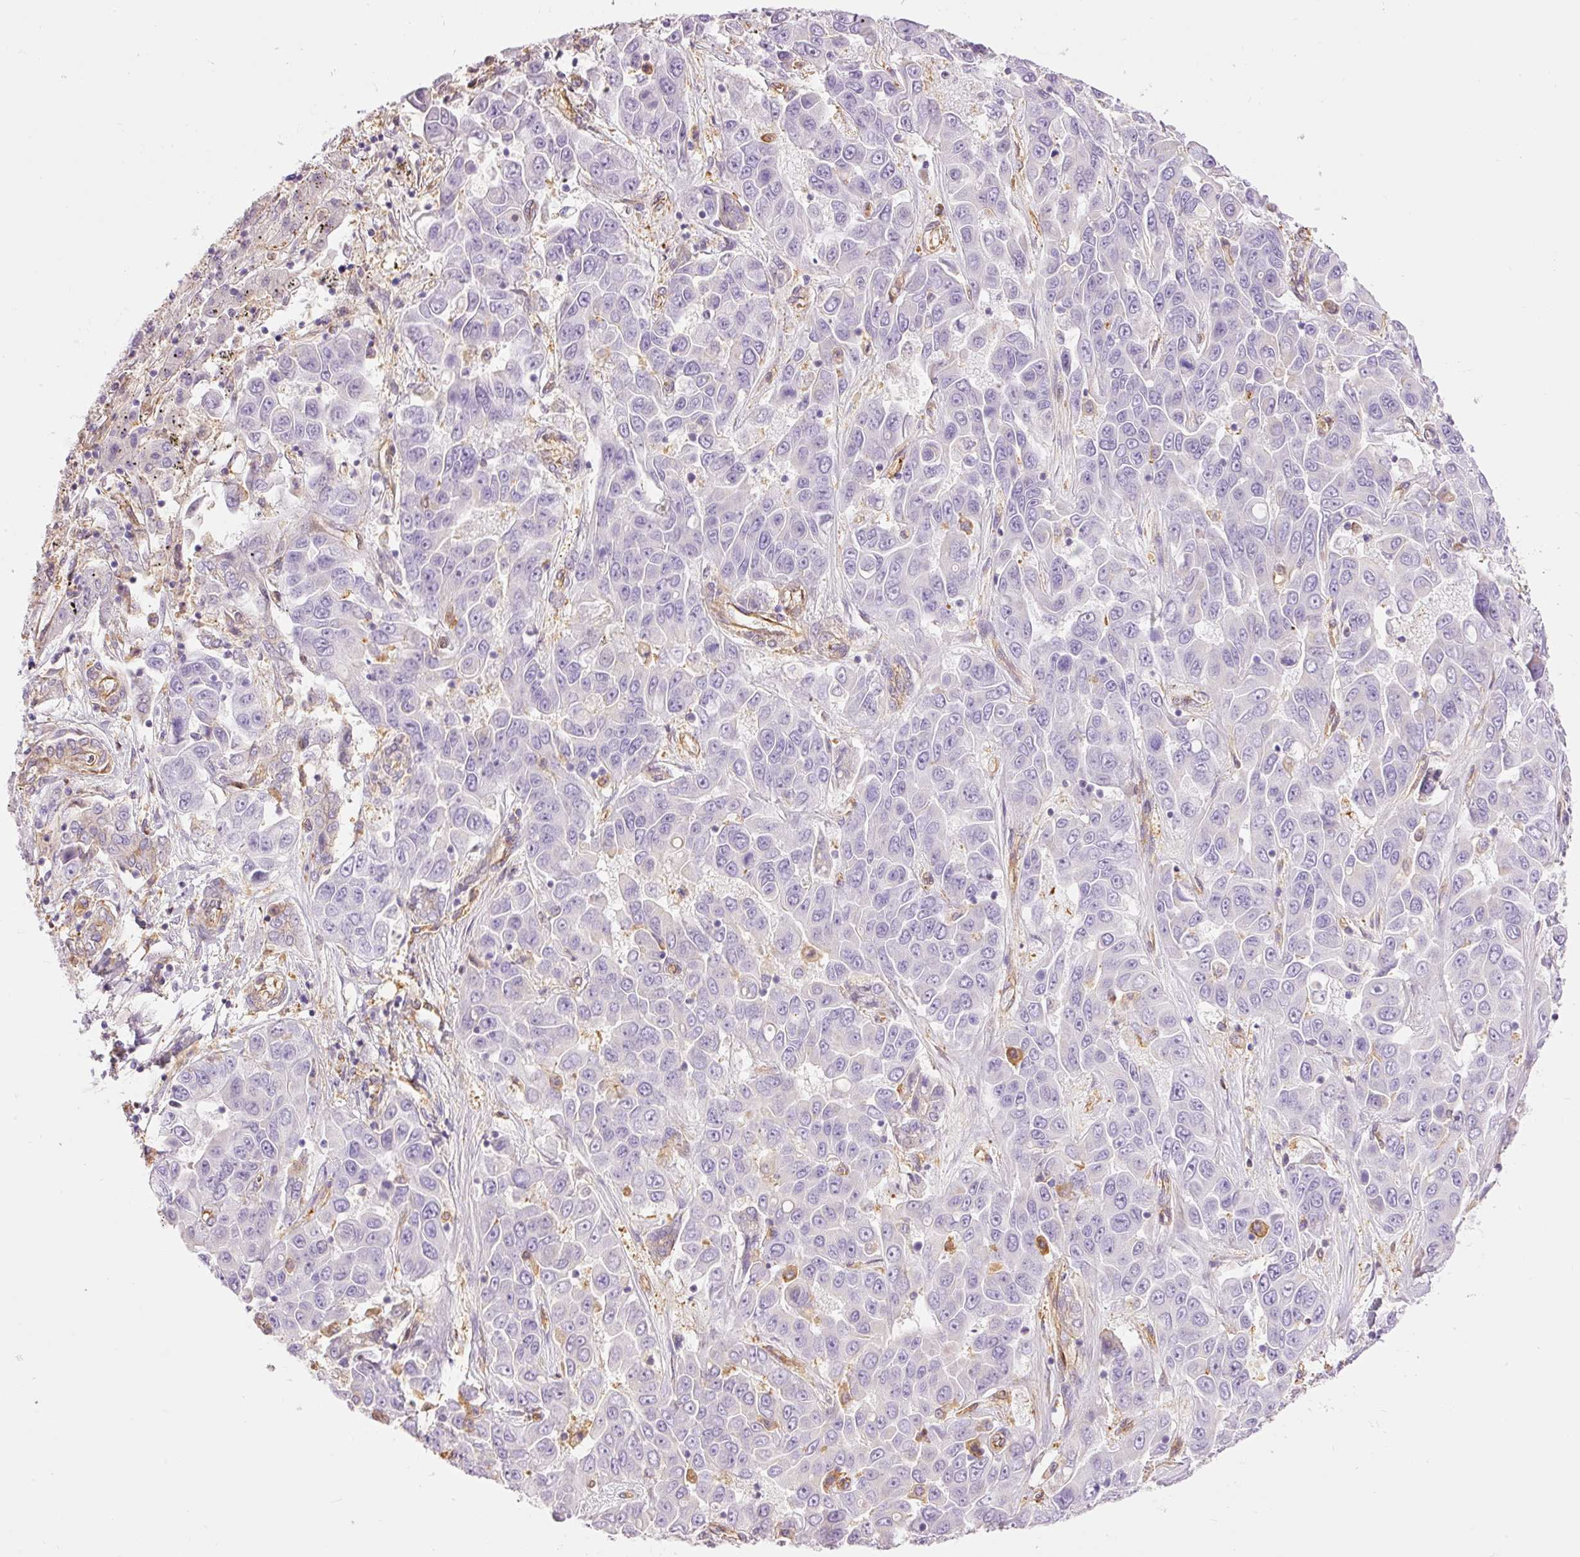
{"staining": {"intensity": "negative", "quantity": "none", "location": "none"}, "tissue": "liver cancer", "cell_type": "Tumor cells", "image_type": "cancer", "snomed": [{"axis": "morphology", "description": "Cholangiocarcinoma"}, {"axis": "topography", "description": "Liver"}], "caption": "This is an immunohistochemistry image of human liver cancer. There is no positivity in tumor cells.", "gene": "IL10RB", "patient": {"sex": "female", "age": 52}}